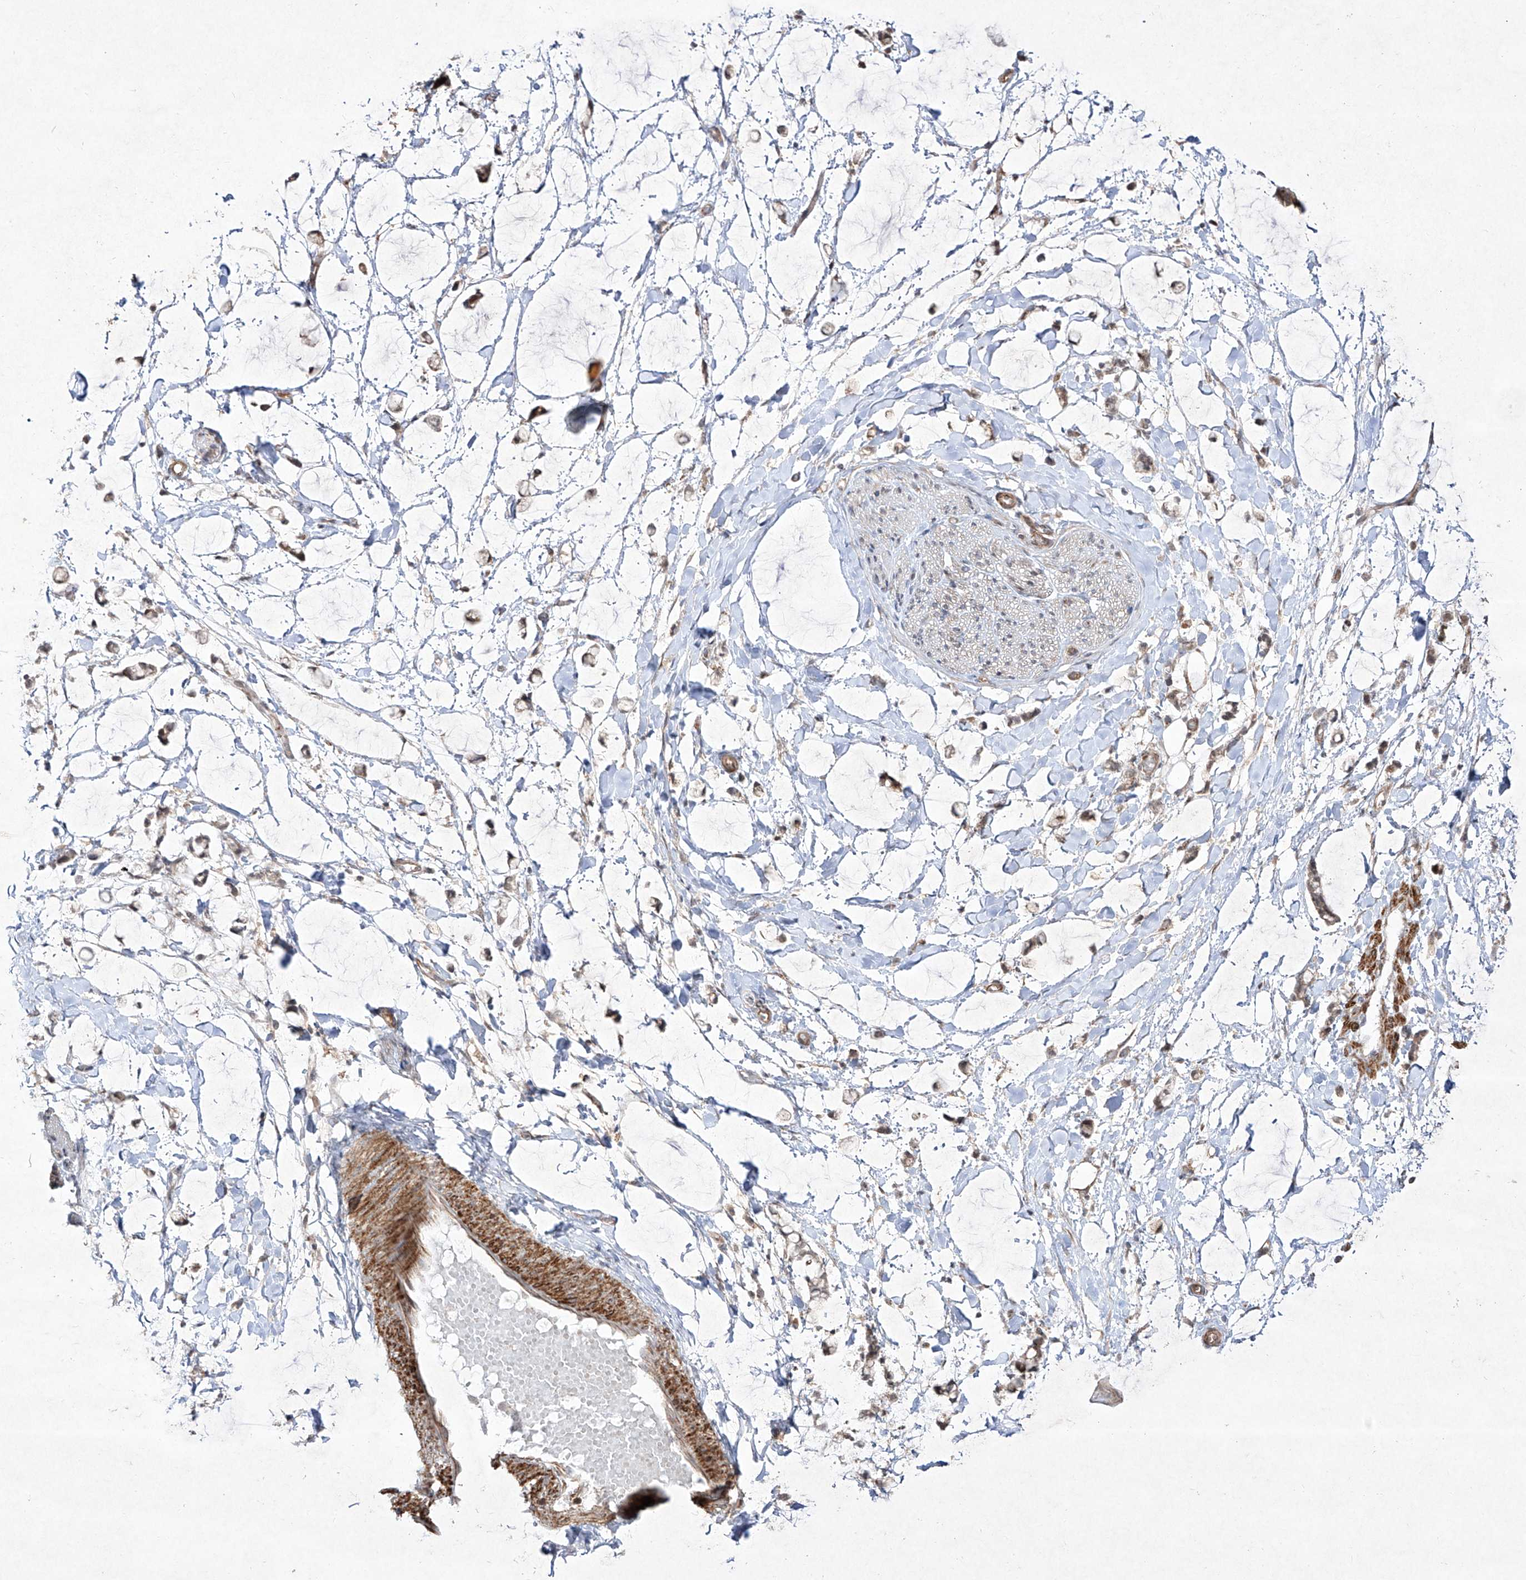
{"staining": {"intensity": "moderate", "quantity": "25%-75%", "location": "cytoplasmic/membranous"}, "tissue": "adipose tissue", "cell_type": "Adipocytes", "image_type": "normal", "snomed": [{"axis": "morphology", "description": "Normal tissue, NOS"}, {"axis": "morphology", "description": "Adenocarcinoma, NOS"}, {"axis": "topography", "description": "Colon"}, {"axis": "topography", "description": "Peripheral nerve tissue"}], "caption": "Adipose tissue was stained to show a protein in brown. There is medium levels of moderate cytoplasmic/membranous positivity in approximately 25%-75% of adipocytes.", "gene": "KDM1B", "patient": {"sex": "male", "age": 14}}